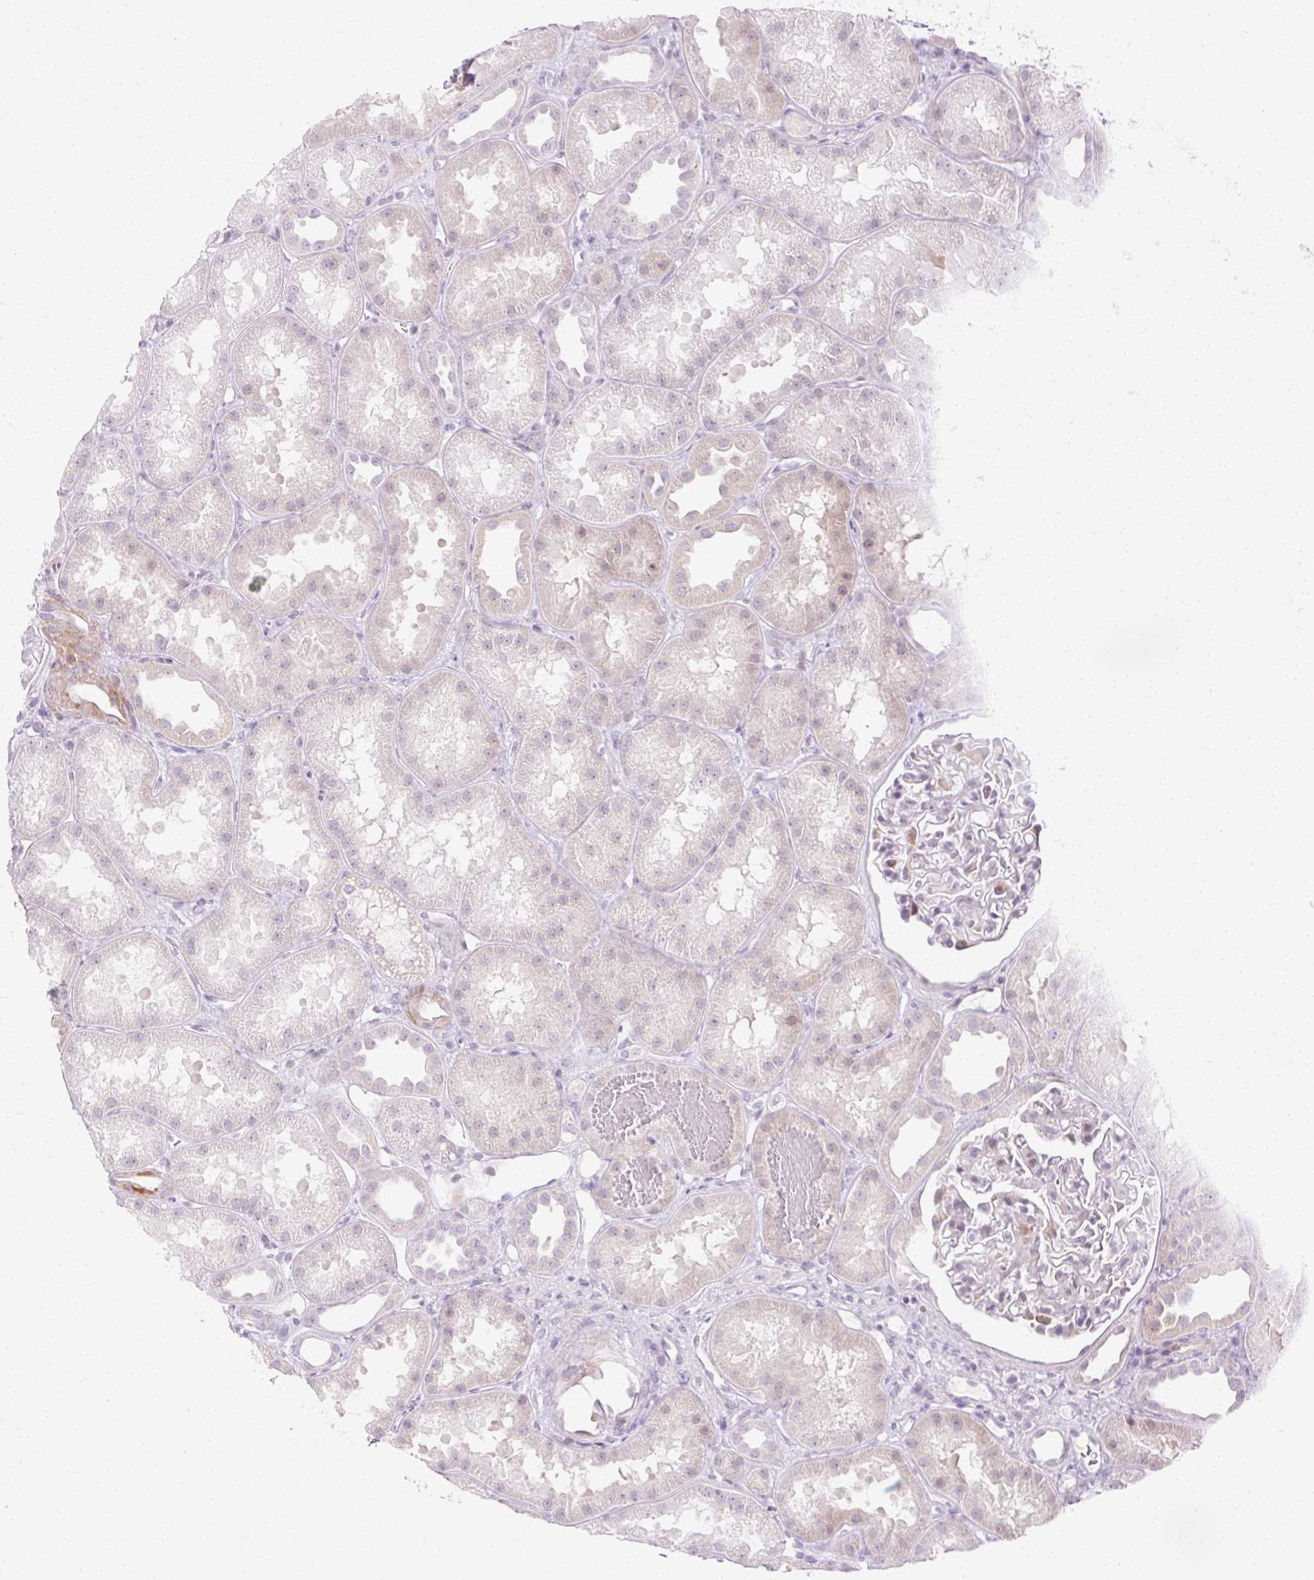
{"staining": {"intensity": "negative", "quantity": "none", "location": "none"}, "tissue": "kidney", "cell_type": "Cells in glomeruli", "image_type": "normal", "snomed": [{"axis": "morphology", "description": "Normal tissue, NOS"}, {"axis": "topography", "description": "Kidney"}], "caption": "This image is of normal kidney stained with immunohistochemistry (IHC) to label a protein in brown with the nuclei are counter-stained blue. There is no positivity in cells in glomeruli.", "gene": "C3orf49", "patient": {"sex": "male", "age": 61}}